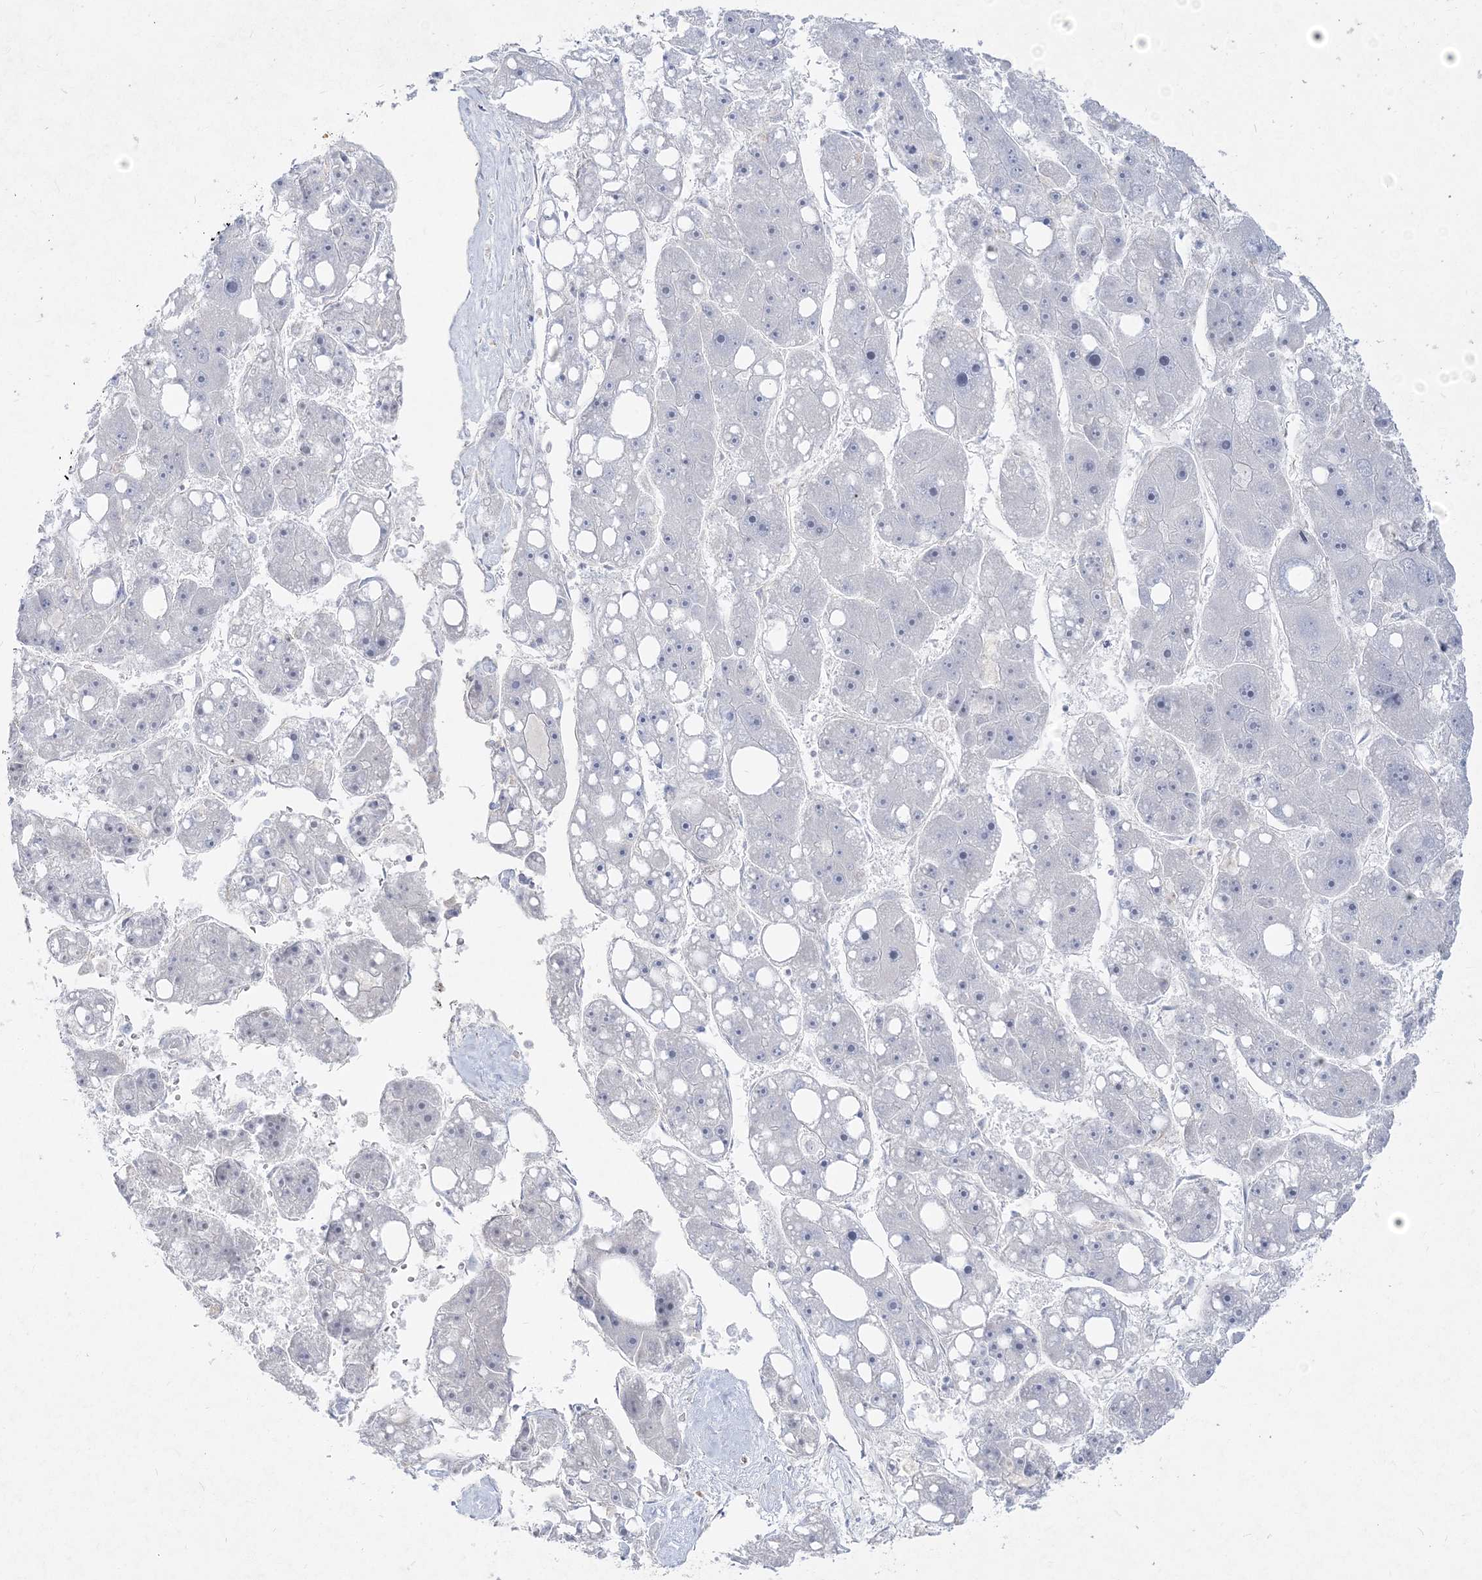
{"staining": {"intensity": "negative", "quantity": "none", "location": "none"}, "tissue": "liver cancer", "cell_type": "Tumor cells", "image_type": "cancer", "snomed": [{"axis": "morphology", "description": "Carcinoma, Hepatocellular, NOS"}, {"axis": "topography", "description": "Liver"}], "caption": "High power microscopy photomicrograph of an immunohistochemistry micrograph of liver cancer (hepatocellular carcinoma), revealing no significant staining in tumor cells.", "gene": "GPAT2", "patient": {"sex": "female", "age": 61}}